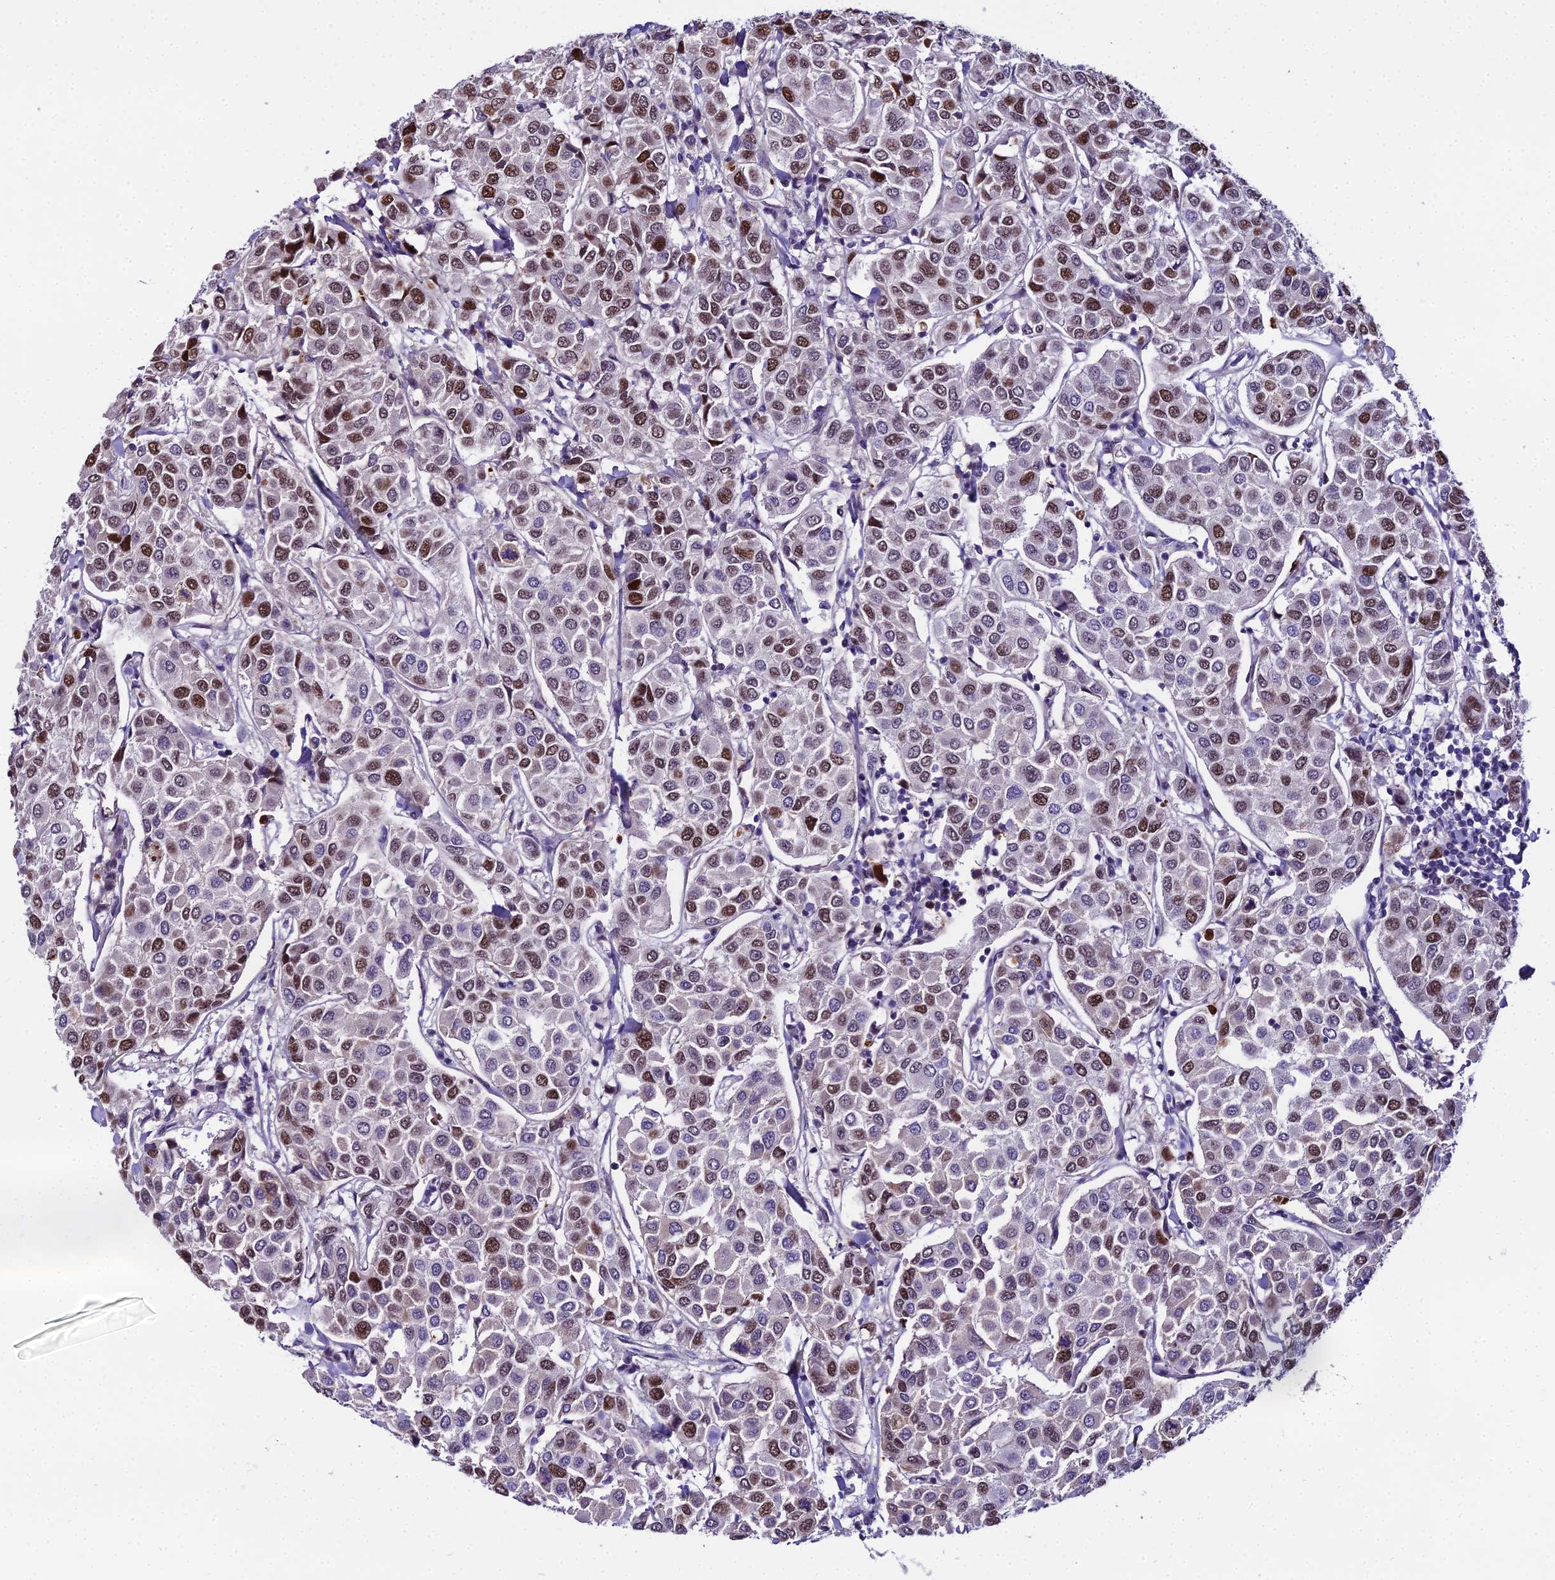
{"staining": {"intensity": "strong", "quantity": "25%-75%", "location": "nuclear"}, "tissue": "breast cancer", "cell_type": "Tumor cells", "image_type": "cancer", "snomed": [{"axis": "morphology", "description": "Duct carcinoma"}, {"axis": "topography", "description": "Breast"}], "caption": "Human breast infiltrating ductal carcinoma stained for a protein (brown) demonstrates strong nuclear positive positivity in approximately 25%-75% of tumor cells.", "gene": "TRIML2", "patient": {"sex": "female", "age": 55}}